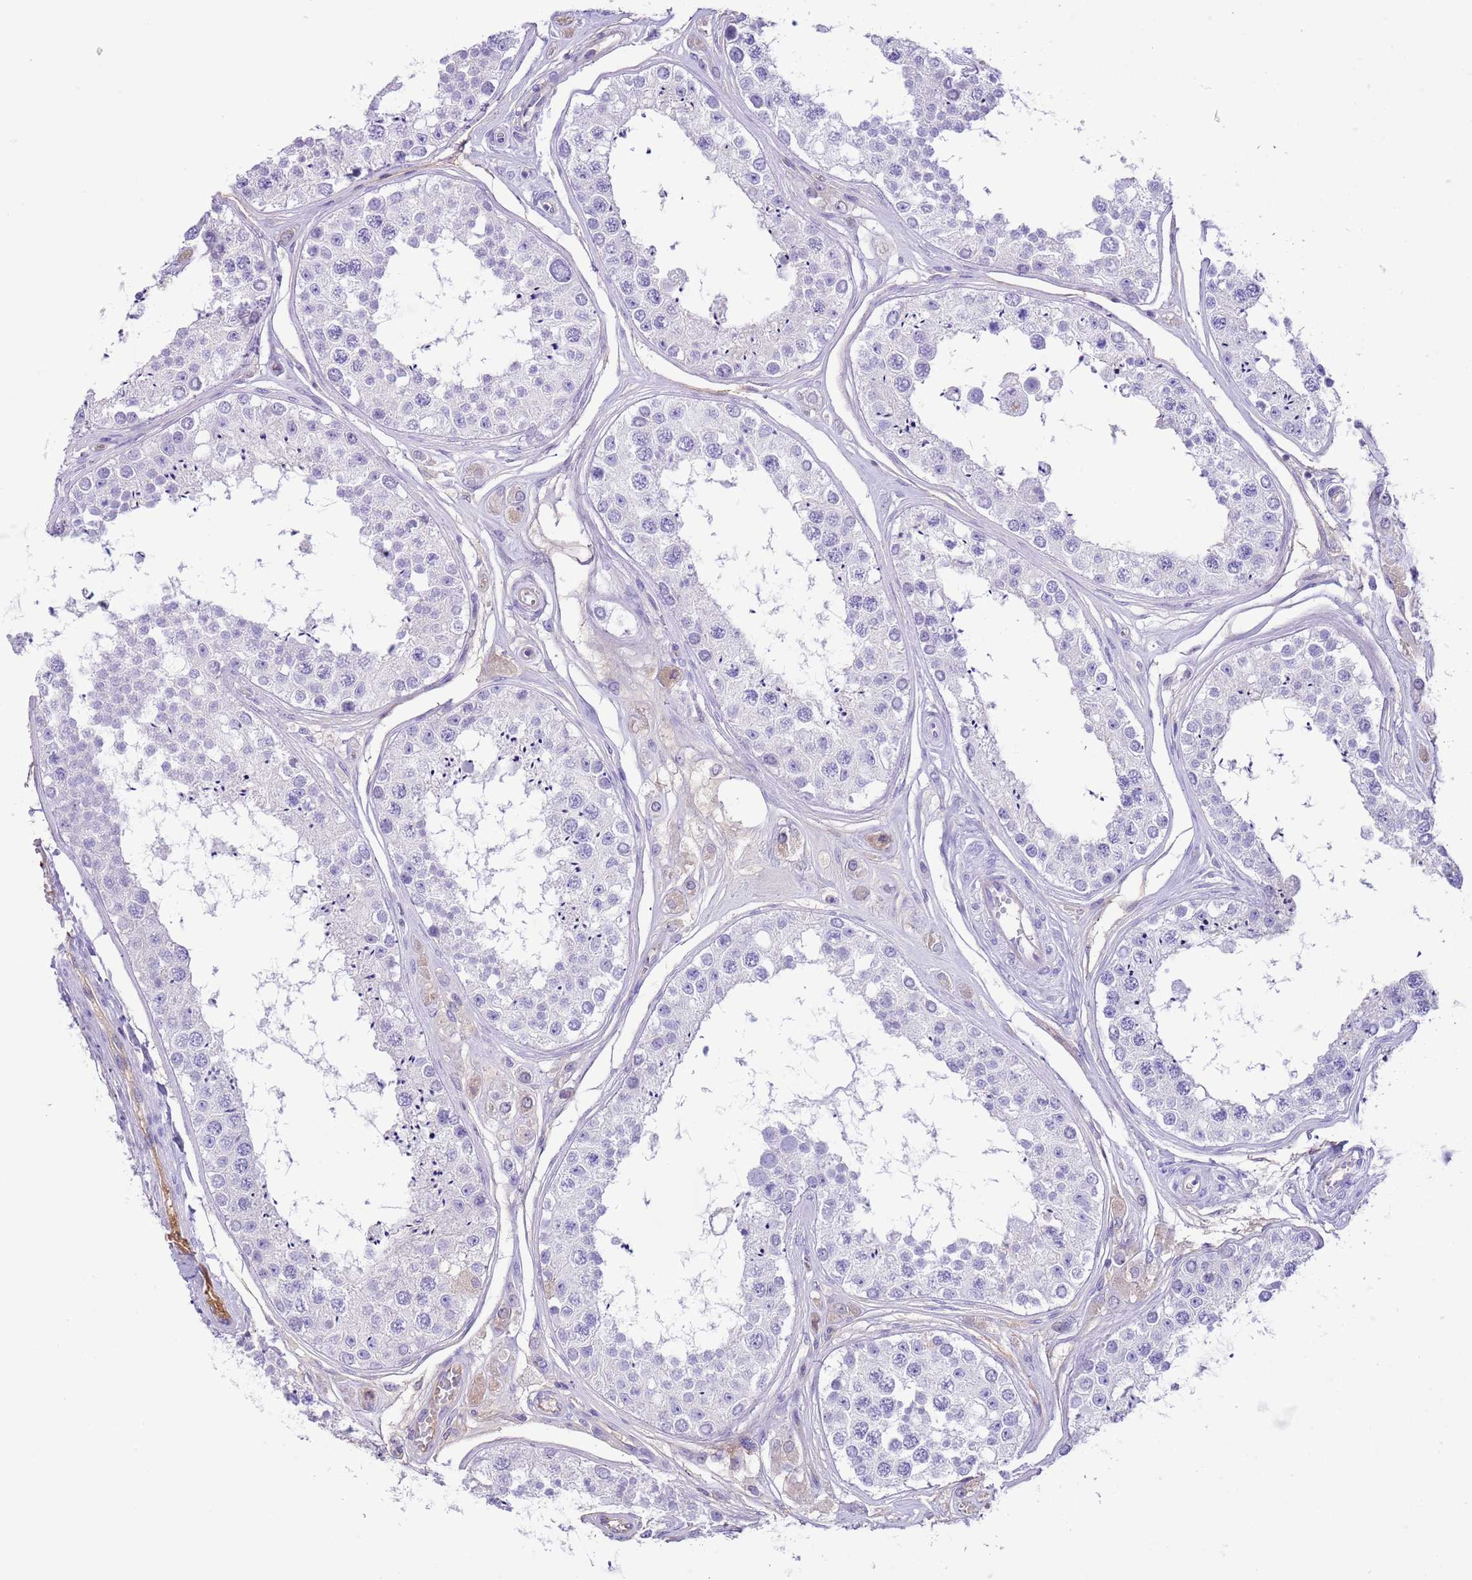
{"staining": {"intensity": "negative", "quantity": "none", "location": "none"}, "tissue": "testis", "cell_type": "Cells in seminiferous ducts", "image_type": "normal", "snomed": [{"axis": "morphology", "description": "Normal tissue, NOS"}, {"axis": "topography", "description": "Testis"}], "caption": "Human testis stained for a protein using immunohistochemistry demonstrates no staining in cells in seminiferous ducts.", "gene": "IGF1", "patient": {"sex": "male", "age": 25}}